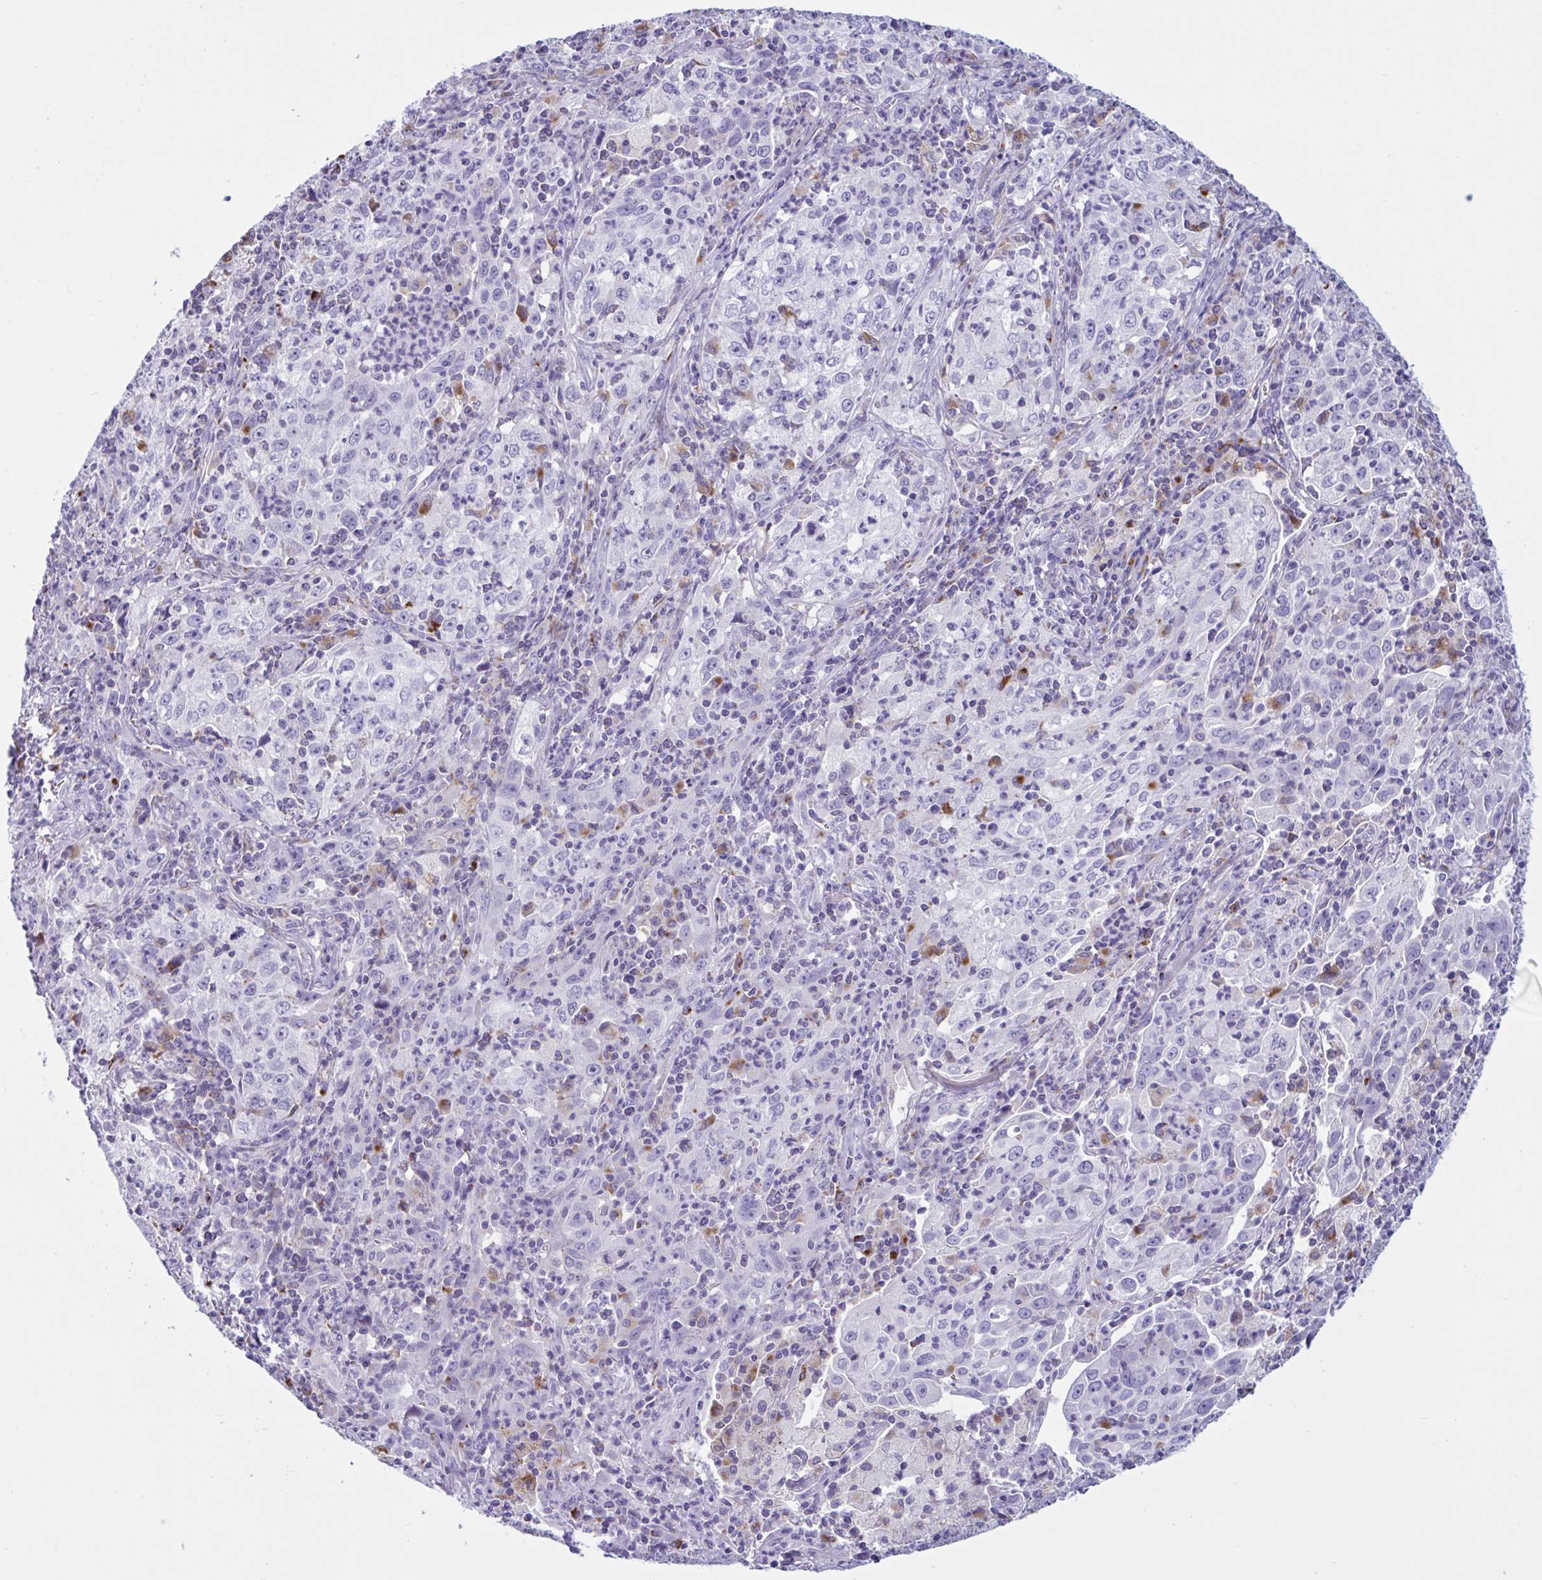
{"staining": {"intensity": "negative", "quantity": "none", "location": "none"}, "tissue": "lung cancer", "cell_type": "Tumor cells", "image_type": "cancer", "snomed": [{"axis": "morphology", "description": "Squamous cell carcinoma, NOS"}, {"axis": "topography", "description": "Lung"}], "caption": "A high-resolution micrograph shows immunohistochemistry (IHC) staining of lung cancer (squamous cell carcinoma), which exhibits no significant positivity in tumor cells.", "gene": "XCL1", "patient": {"sex": "male", "age": 71}}